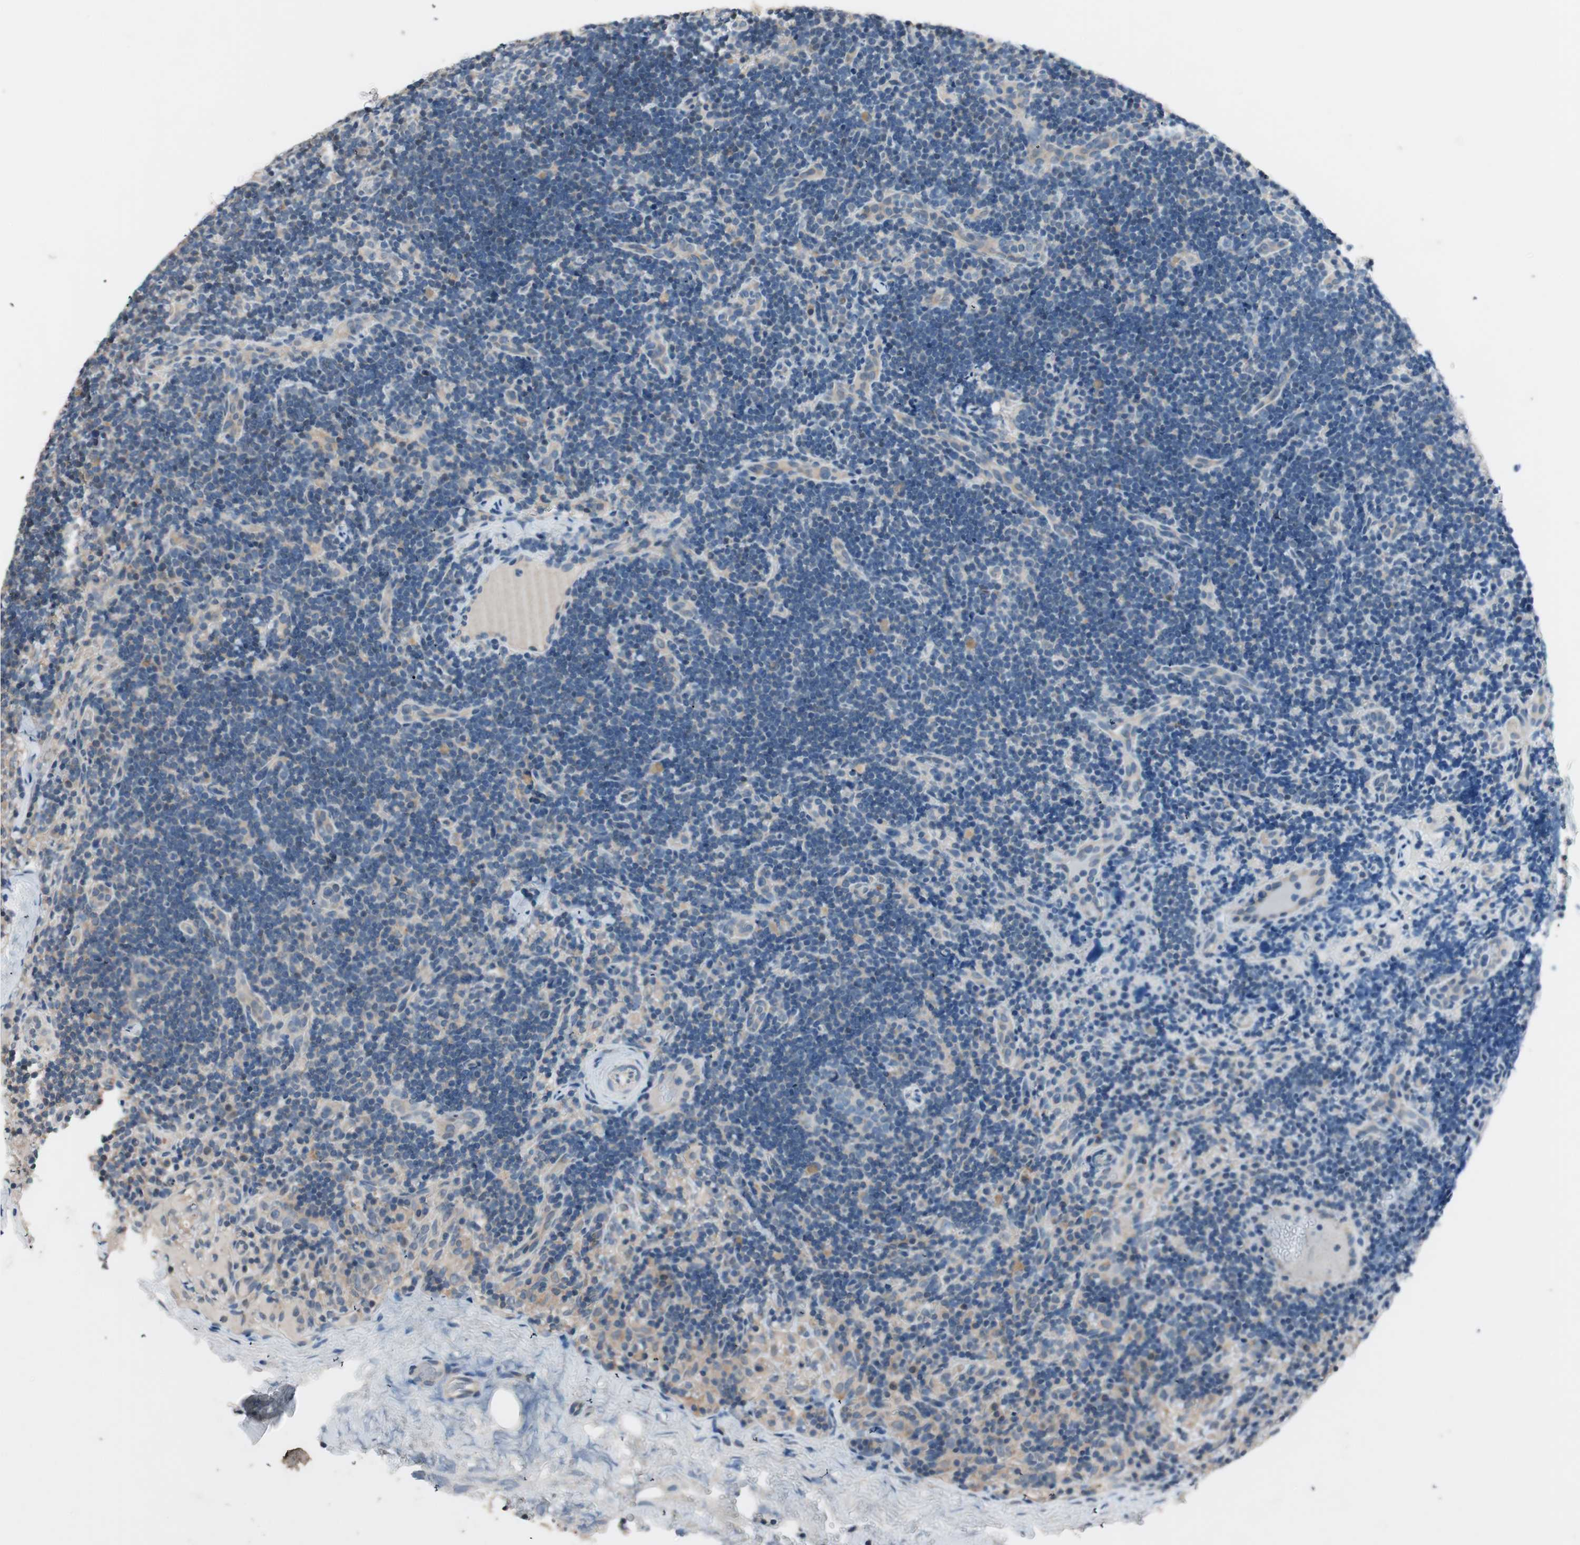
{"staining": {"intensity": "negative", "quantity": "none", "location": "none"}, "tissue": "lymph node", "cell_type": "Germinal center cells", "image_type": "normal", "snomed": [{"axis": "morphology", "description": "Normal tissue, NOS"}, {"axis": "topography", "description": "Lymph node"}], "caption": "Germinal center cells are negative for protein expression in benign human lymph node. The staining is performed using DAB brown chromogen with nuclei counter-stained in using hematoxylin.", "gene": "SERPINB5", "patient": {"sex": "female", "age": 14}}